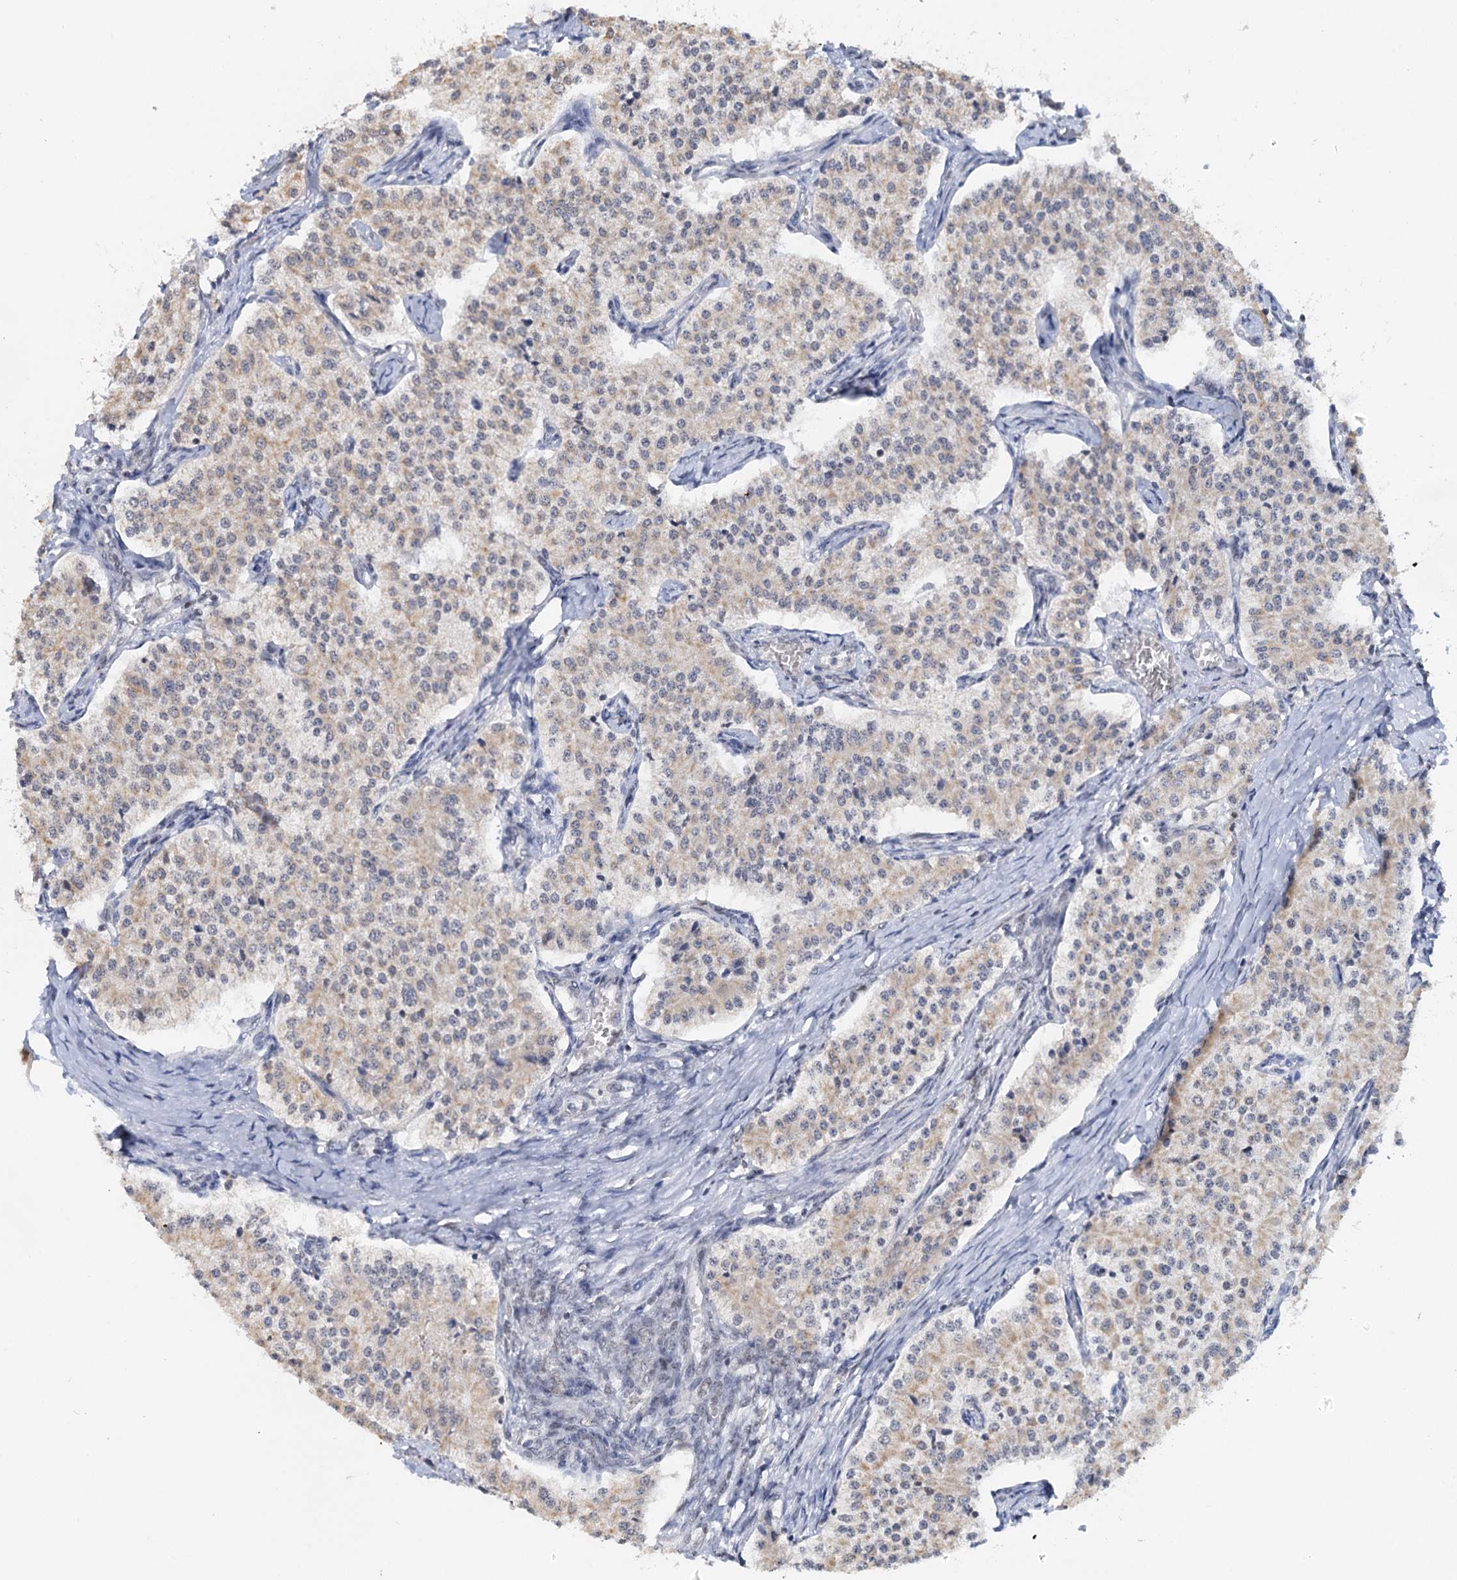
{"staining": {"intensity": "weak", "quantity": ">75%", "location": "cytoplasmic/membranous"}, "tissue": "carcinoid", "cell_type": "Tumor cells", "image_type": "cancer", "snomed": [{"axis": "morphology", "description": "Carcinoid, malignant, NOS"}, {"axis": "topography", "description": "Colon"}], "caption": "A brown stain highlights weak cytoplasmic/membranous expression of a protein in carcinoid tumor cells.", "gene": "NAT10", "patient": {"sex": "female", "age": 52}}